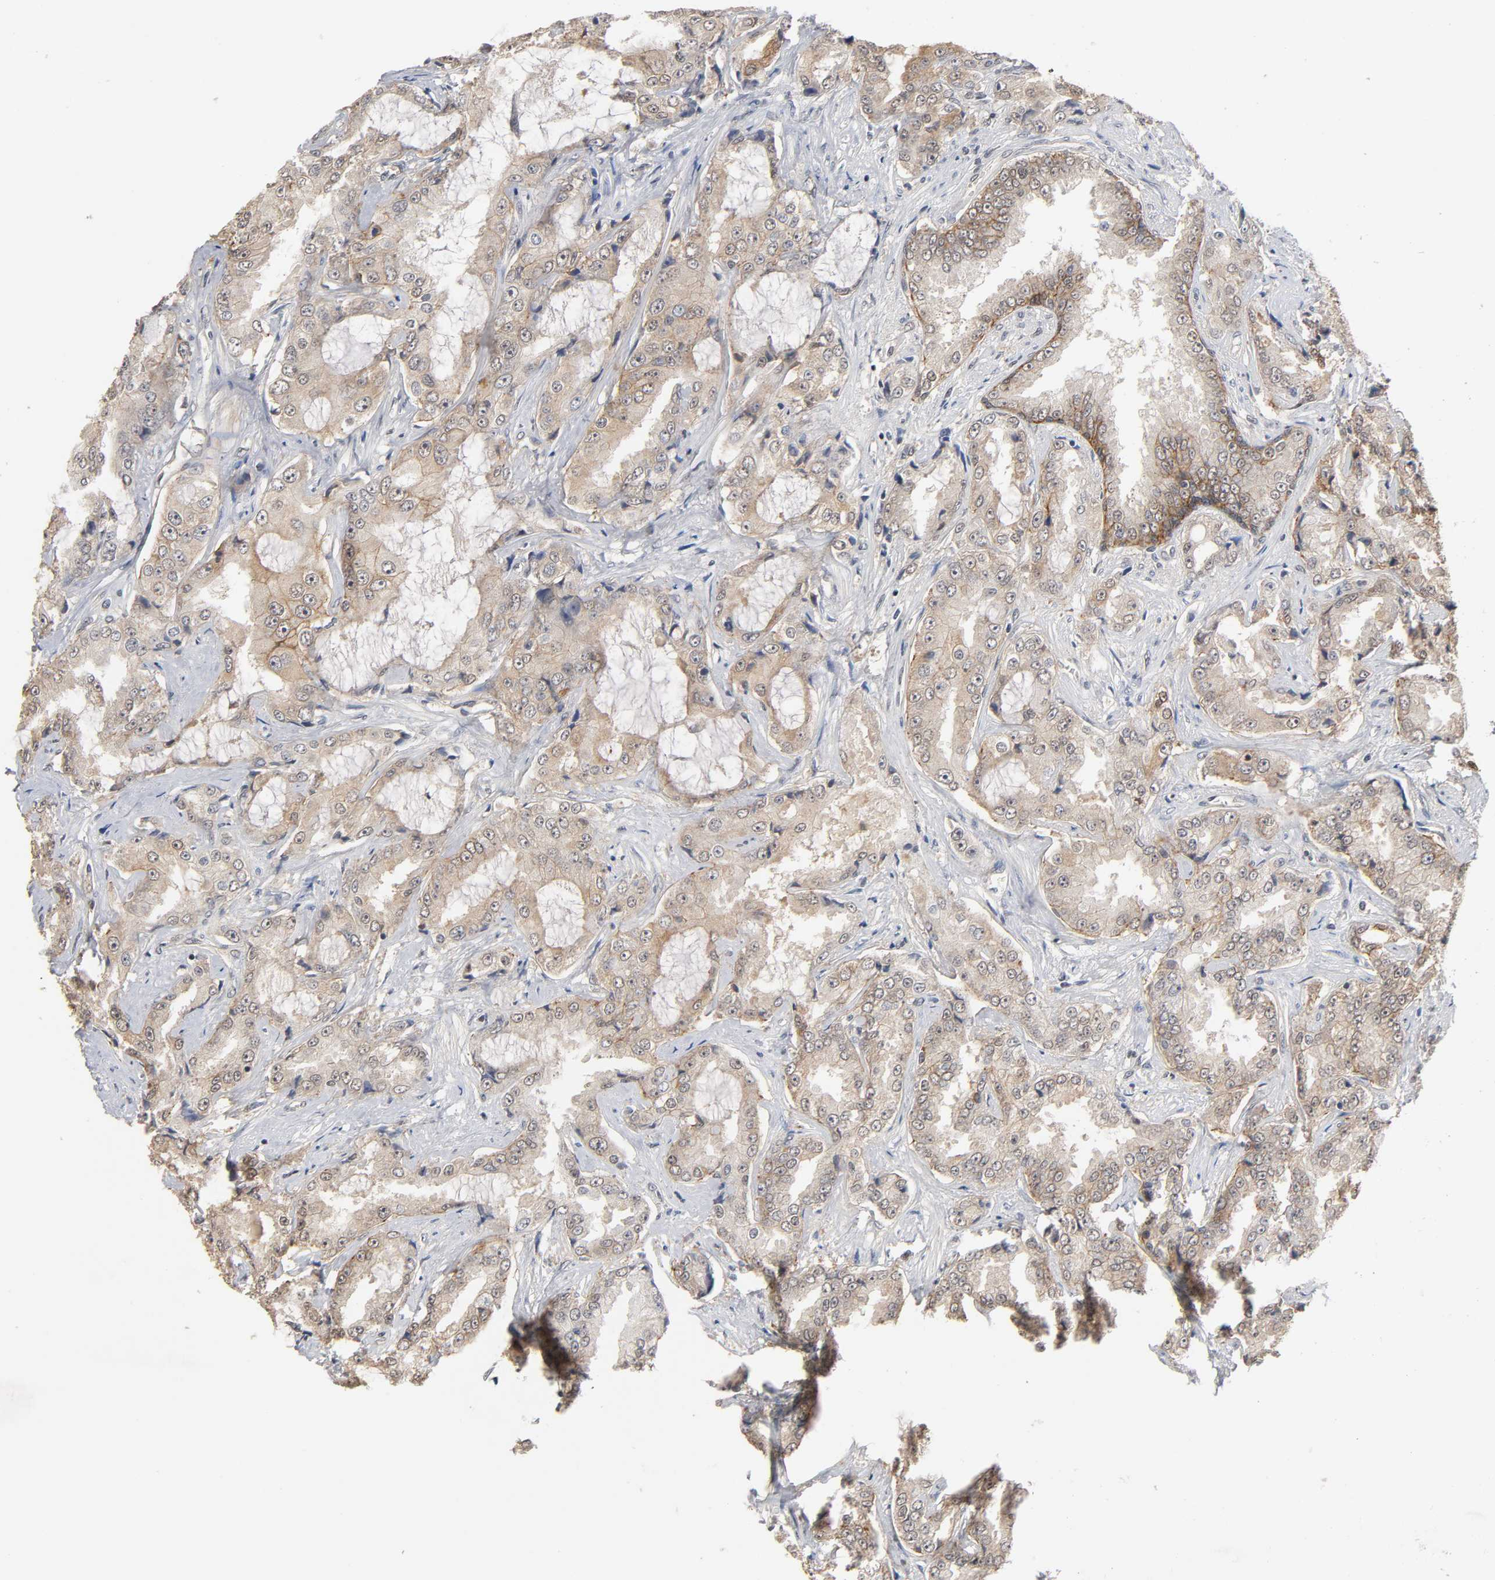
{"staining": {"intensity": "moderate", "quantity": ">75%", "location": "cytoplasmic/membranous,nuclear"}, "tissue": "prostate cancer", "cell_type": "Tumor cells", "image_type": "cancer", "snomed": [{"axis": "morphology", "description": "Adenocarcinoma, High grade"}, {"axis": "topography", "description": "Prostate"}], "caption": "Immunohistochemical staining of prostate cancer (adenocarcinoma (high-grade)) demonstrates medium levels of moderate cytoplasmic/membranous and nuclear protein expression in about >75% of tumor cells.", "gene": "HTR1E", "patient": {"sex": "male", "age": 73}}